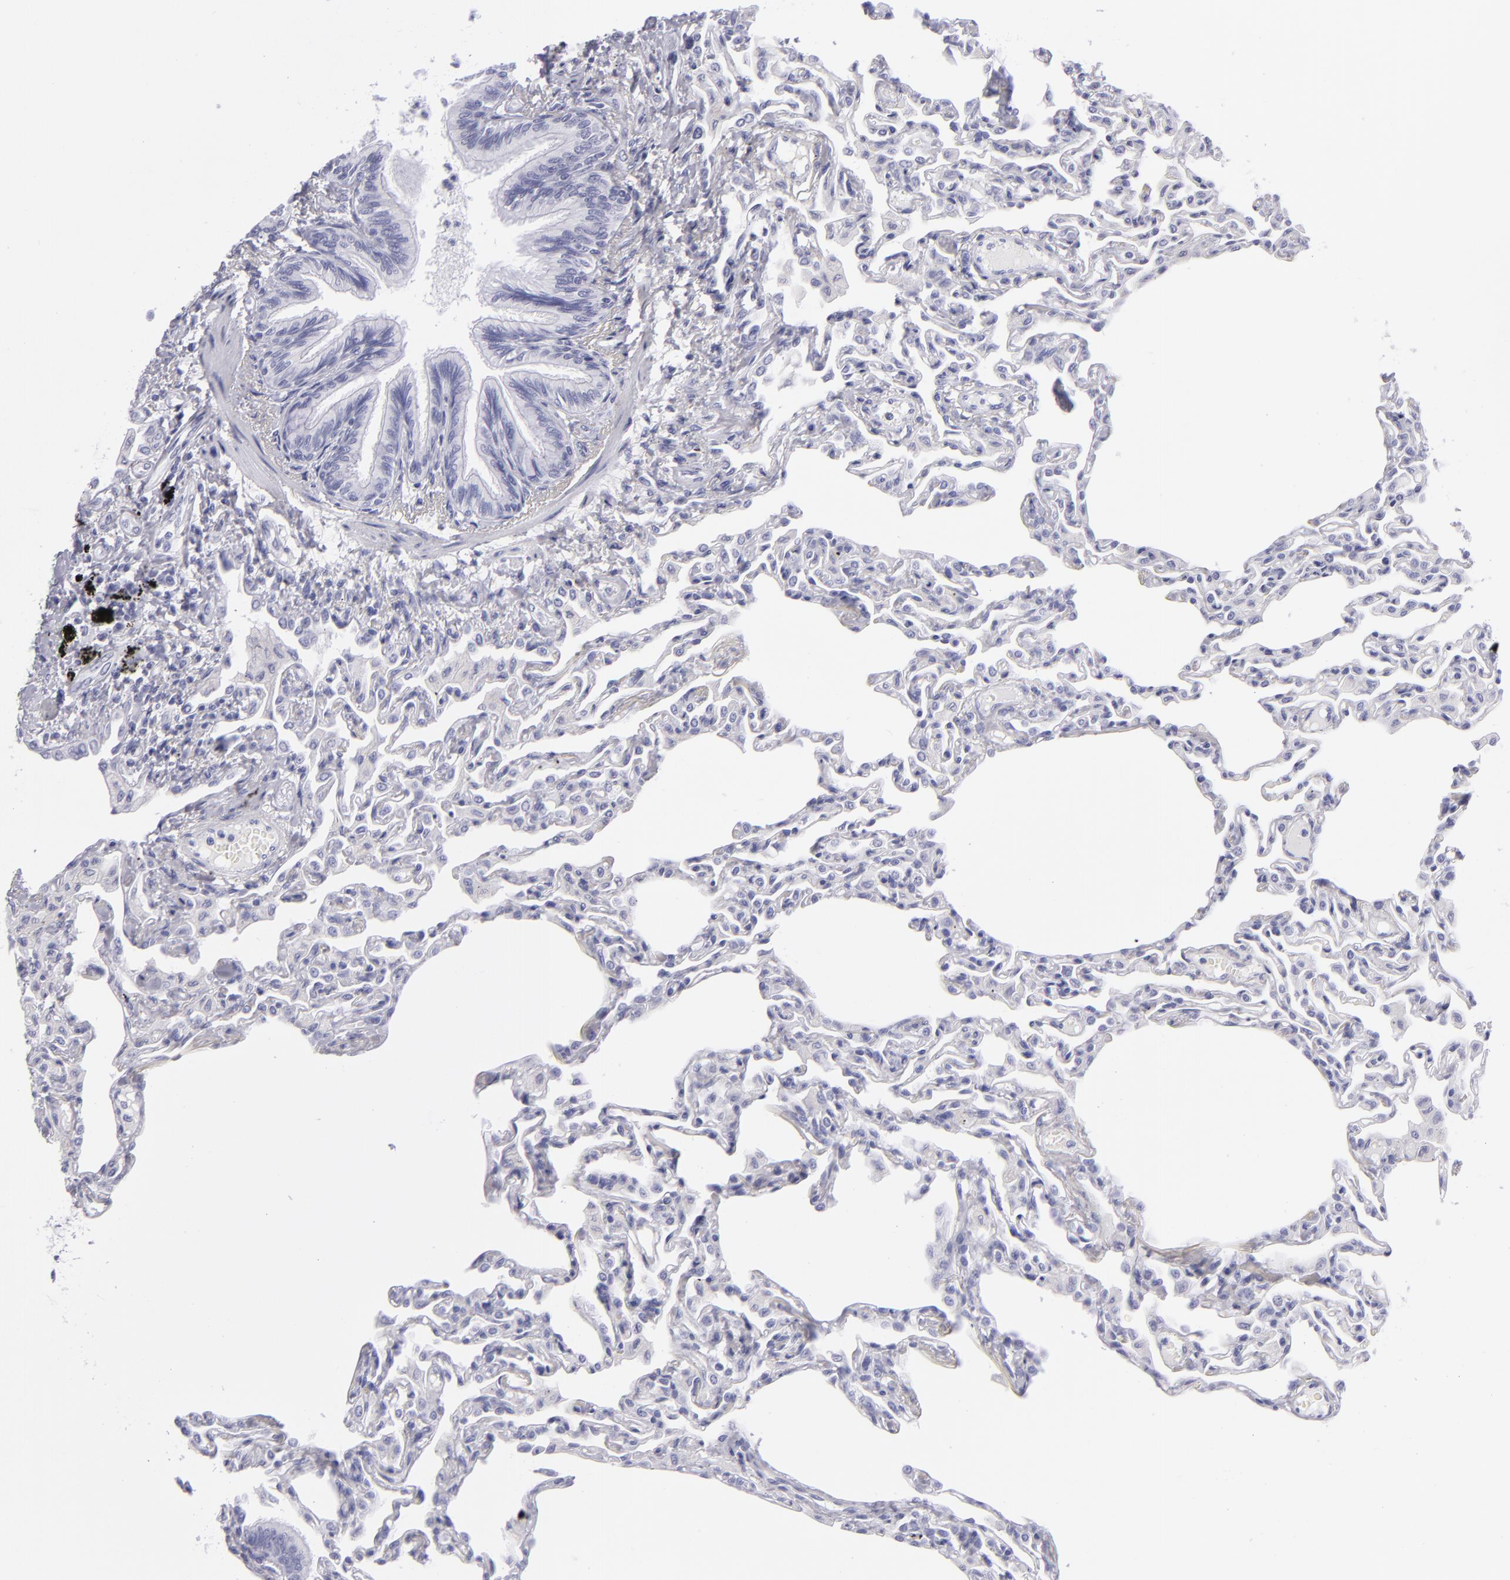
{"staining": {"intensity": "negative", "quantity": "none", "location": "none"}, "tissue": "lung", "cell_type": "Alveolar cells", "image_type": "normal", "snomed": [{"axis": "morphology", "description": "Normal tissue, NOS"}, {"axis": "topography", "description": "Lung"}], "caption": "Image shows no protein staining in alveolar cells of normal lung.", "gene": "PVALB", "patient": {"sex": "female", "age": 49}}